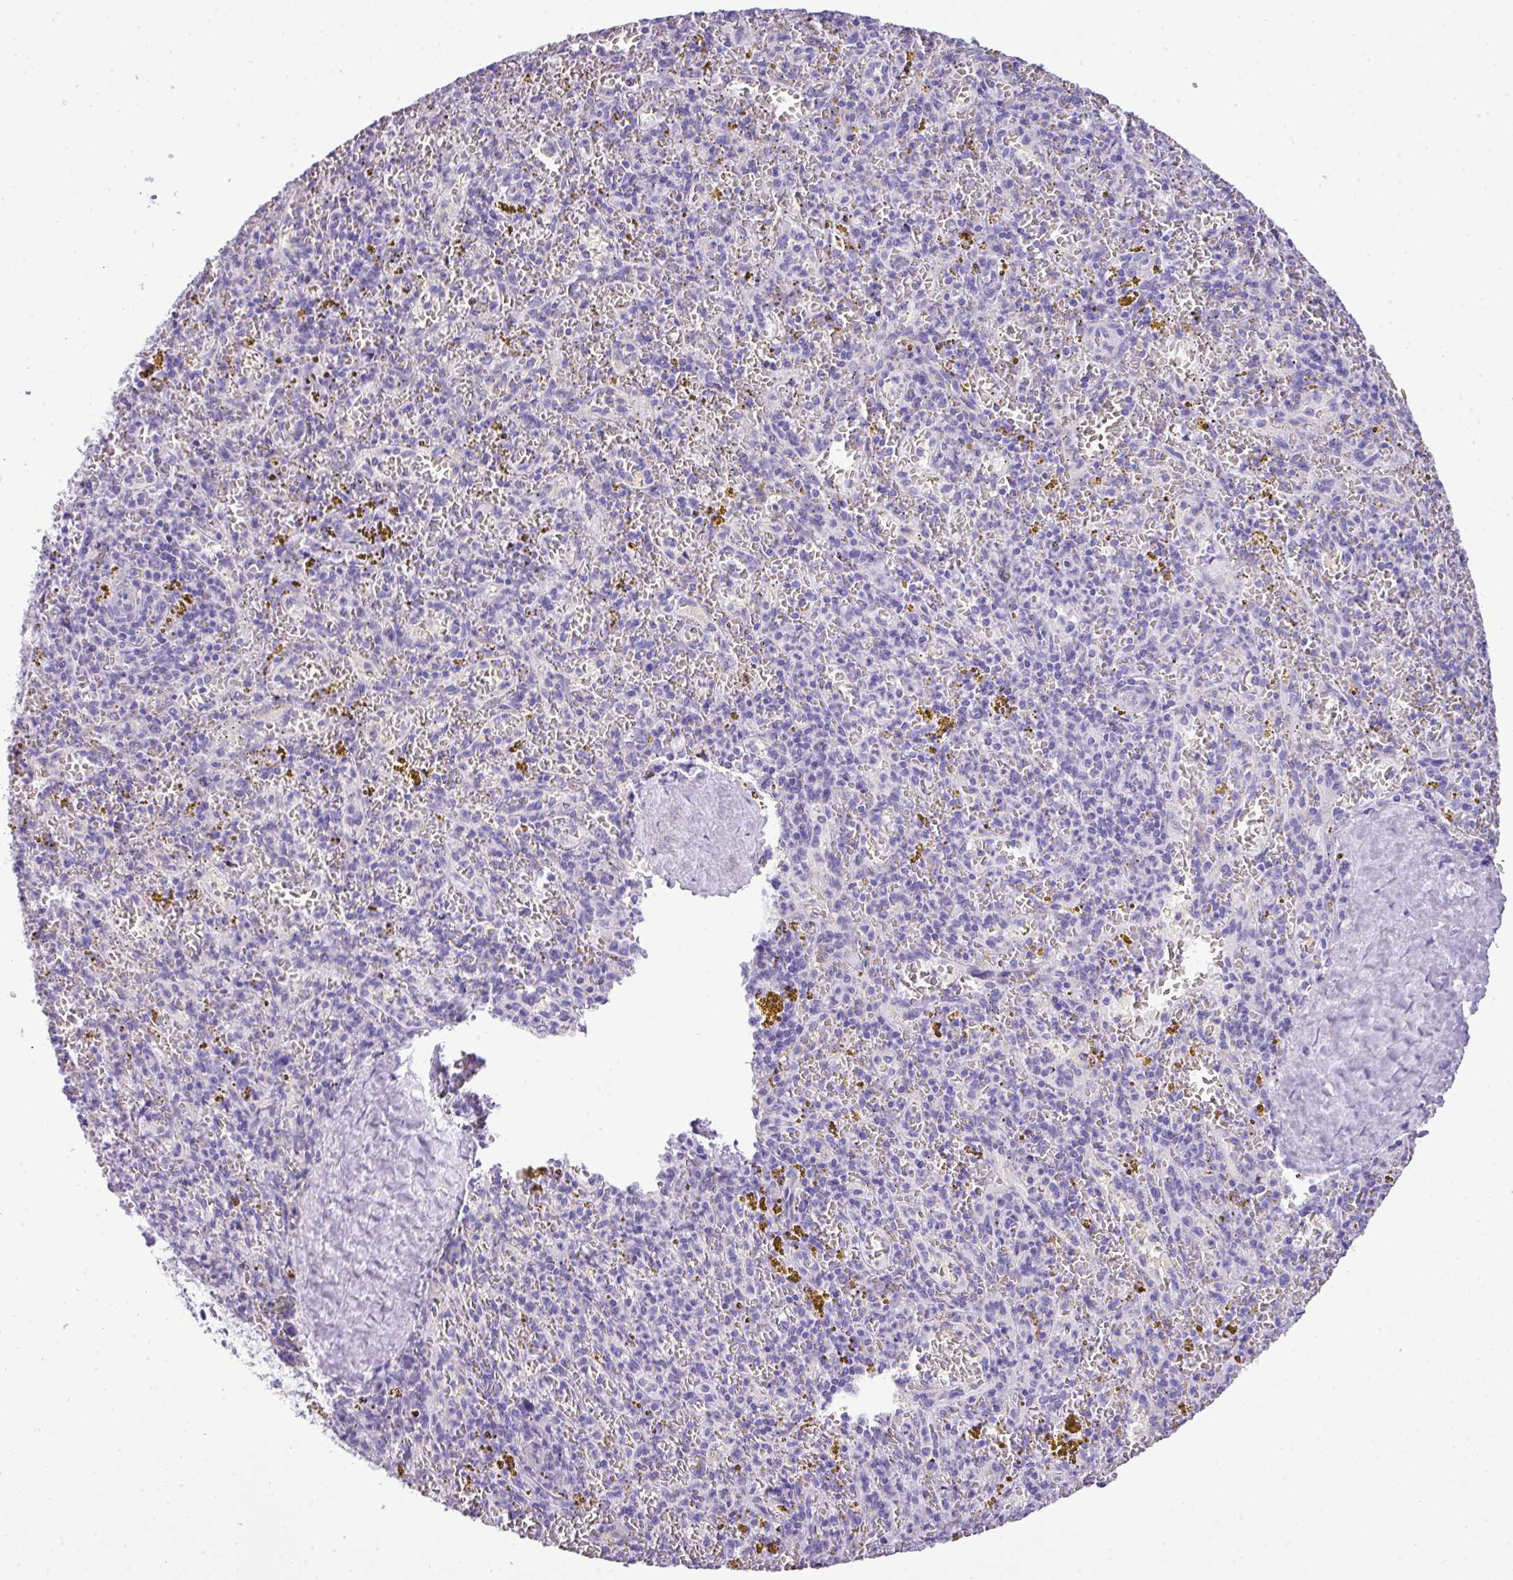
{"staining": {"intensity": "negative", "quantity": "none", "location": "none"}, "tissue": "spleen", "cell_type": "Cells in red pulp", "image_type": "normal", "snomed": [{"axis": "morphology", "description": "Normal tissue, NOS"}, {"axis": "topography", "description": "Spleen"}], "caption": "IHC micrograph of benign human spleen stained for a protein (brown), which shows no positivity in cells in red pulp.", "gene": "MUC21", "patient": {"sex": "male", "age": 57}}